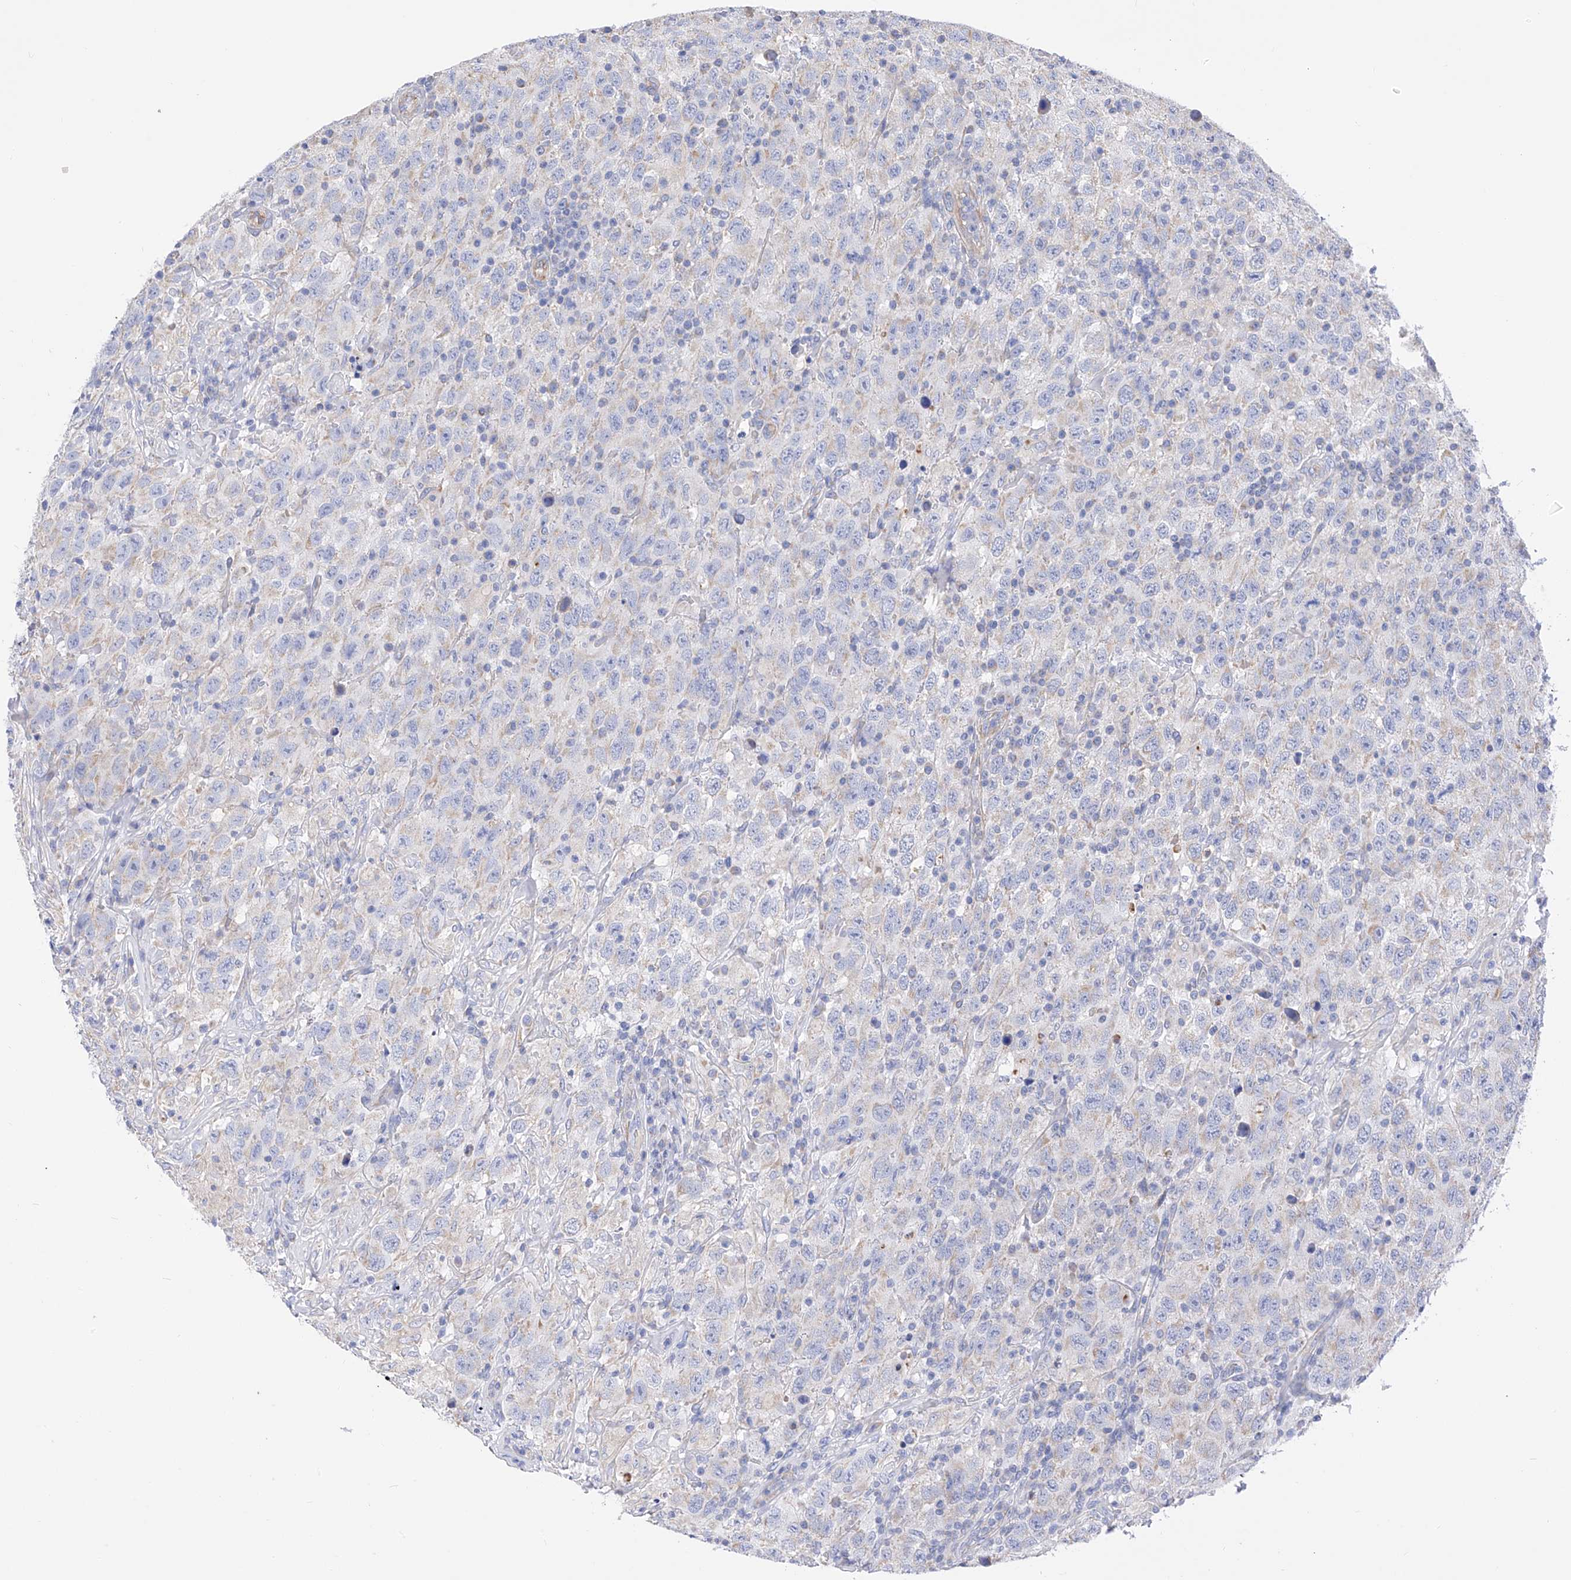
{"staining": {"intensity": "negative", "quantity": "none", "location": "none"}, "tissue": "testis cancer", "cell_type": "Tumor cells", "image_type": "cancer", "snomed": [{"axis": "morphology", "description": "Seminoma, NOS"}, {"axis": "topography", "description": "Testis"}], "caption": "Tumor cells are negative for brown protein staining in testis cancer. (DAB (3,3'-diaminobenzidine) immunohistochemistry (IHC) with hematoxylin counter stain).", "gene": "FLG", "patient": {"sex": "male", "age": 65}}